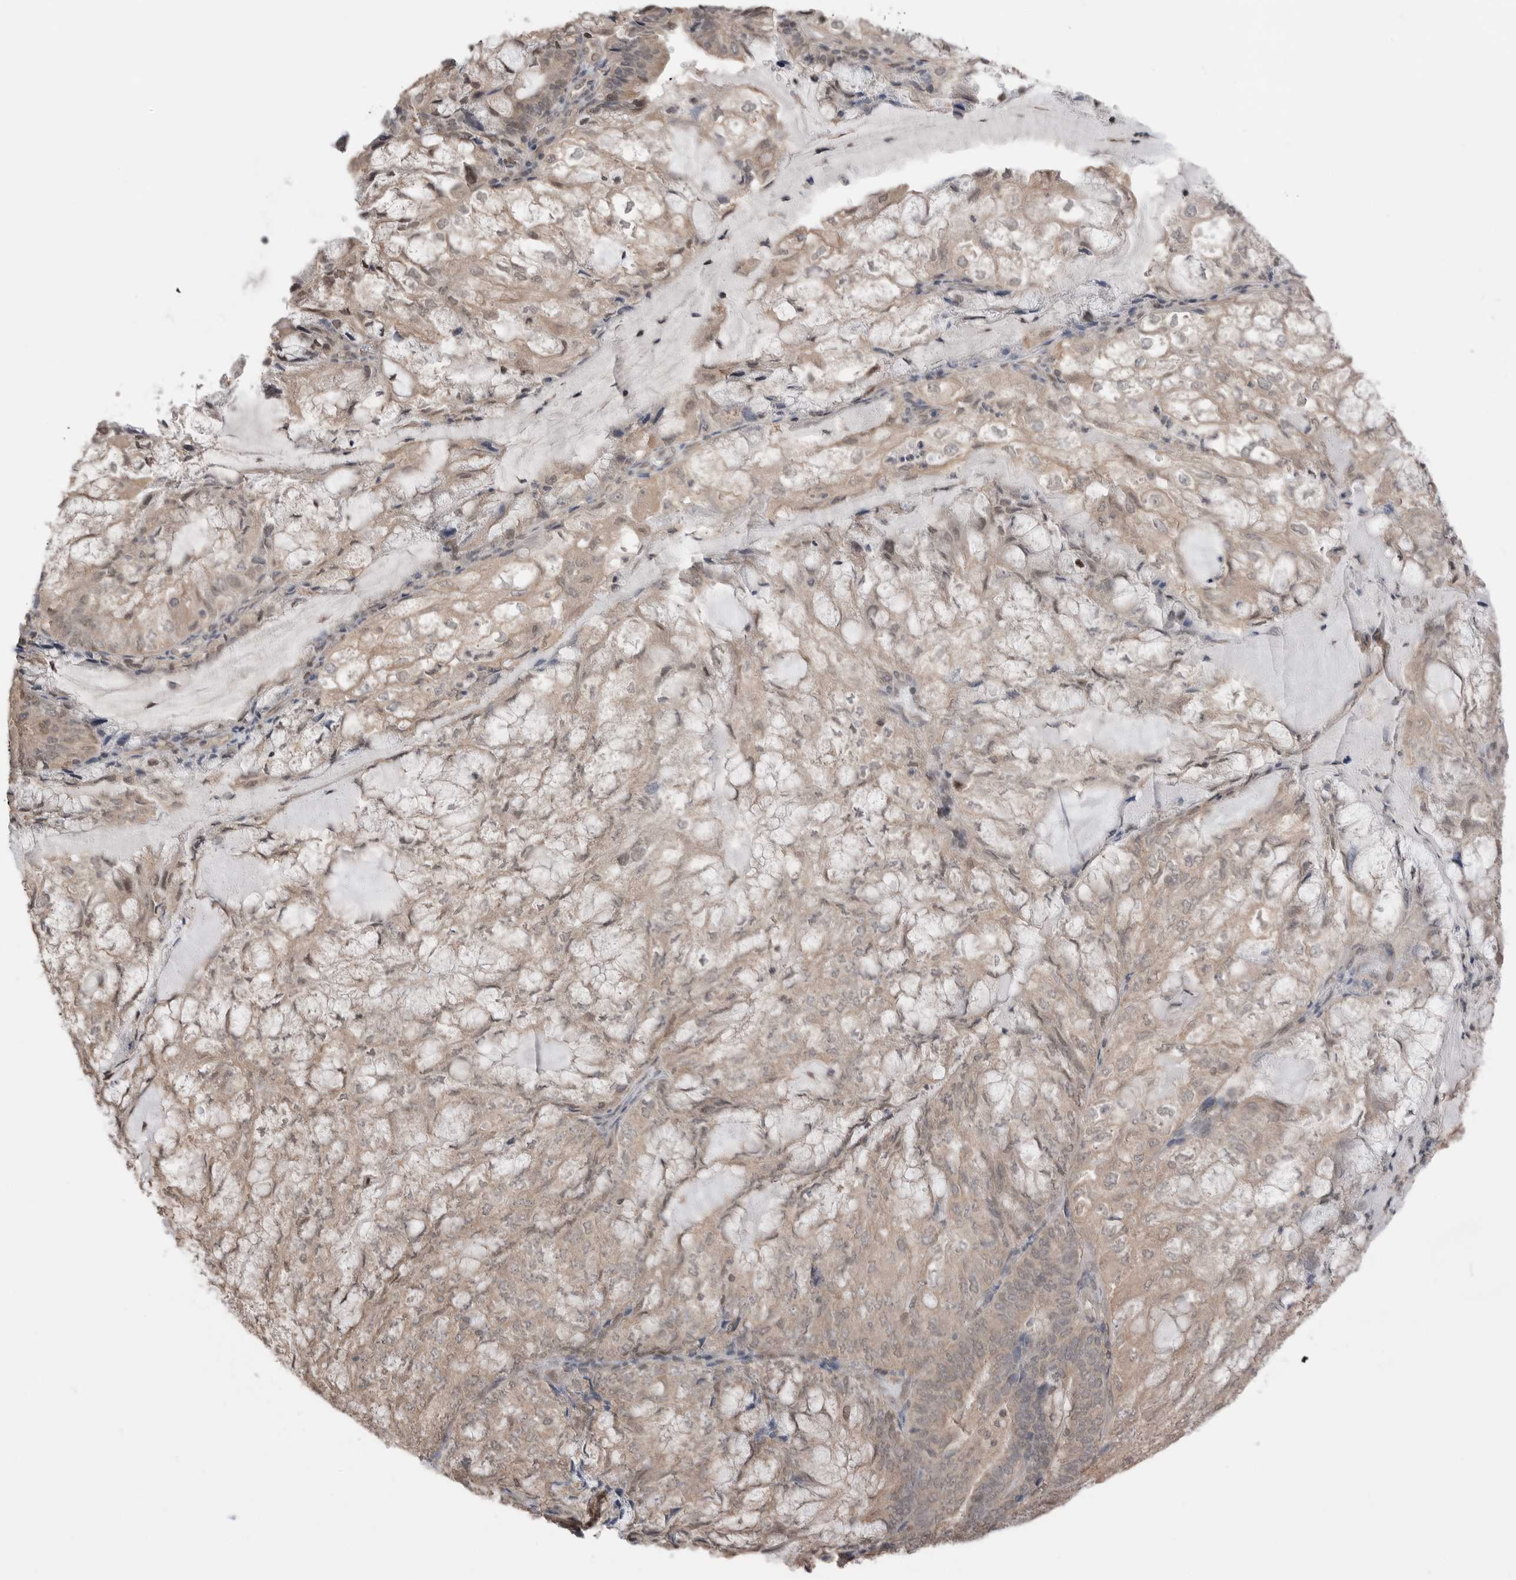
{"staining": {"intensity": "weak", "quantity": ">75%", "location": "cytoplasmic/membranous,nuclear"}, "tissue": "endometrial cancer", "cell_type": "Tumor cells", "image_type": "cancer", "snomed": [{"axis": "morphology", "description": "Adenocarcinoma, NOS"}, {"axis": "topography", "description": "Endometrium"}], "caption": "The image reveals staining of endometrial adenocarcinoma, revealing weak cytoplasmic/membranous and nuclear protein positivity (brown color) within tumor cells.", "gene": "PEAK1", "patient": {"sex": "female", "age": 81}}